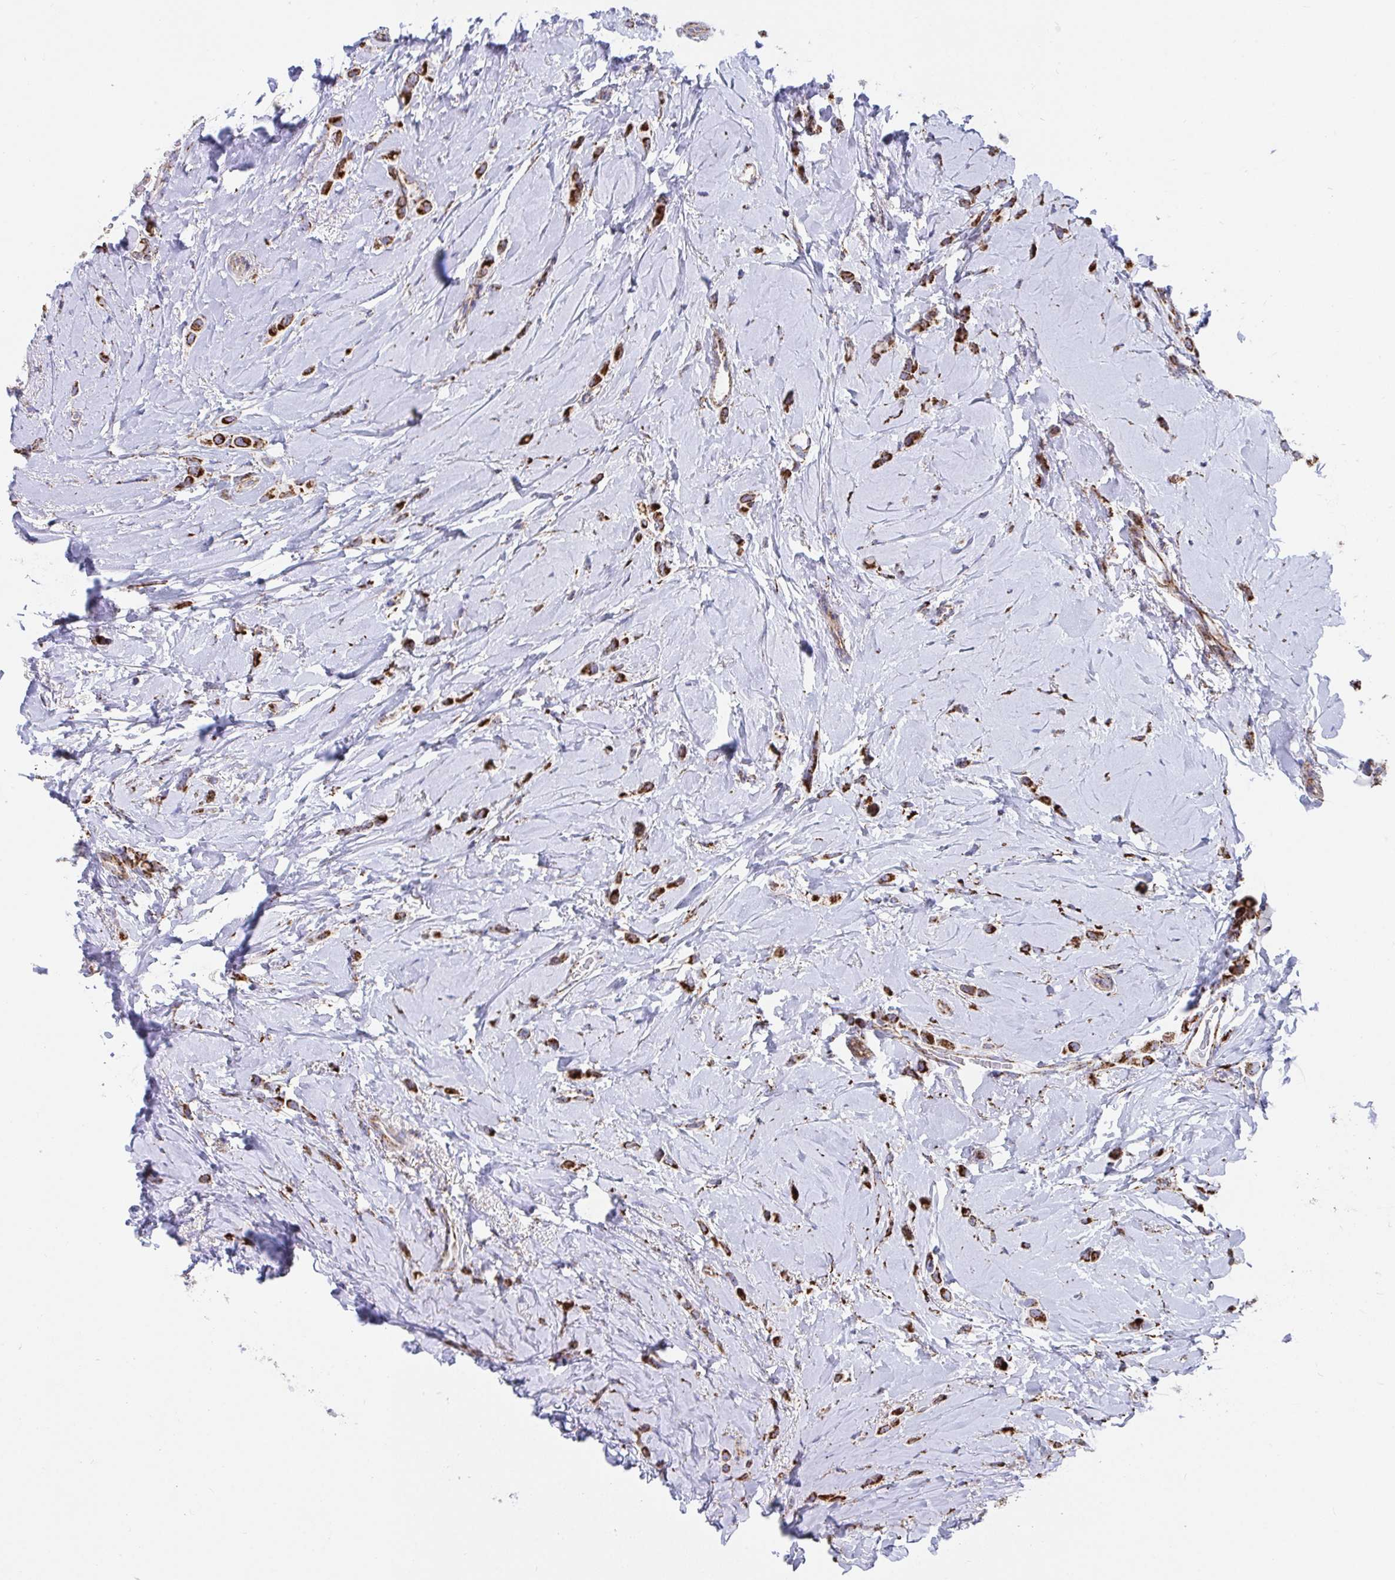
{"staining": {"intensity": "strong", "quantity": ">75%", "location": "cytoplasmic/membranous"}, "tissue": "breast cancer", "cell_type": "Tumor cells", "image_type": "cancer", "snomed": [{"axis": "morphology", "description": "Lobular carcinoma"}, {"axis": "topography", "description": "Breast"}], "caption": "Breast cancer stained with DAB (3,3'-diaminobenzidine) immunohistochemistry (IHC) displays high levels of strong cytoplasmic/membranous expression in about >75% of tumor cells.", "gene": "ATP5MJ", "patient": {"sex": "female", "age": 66}}